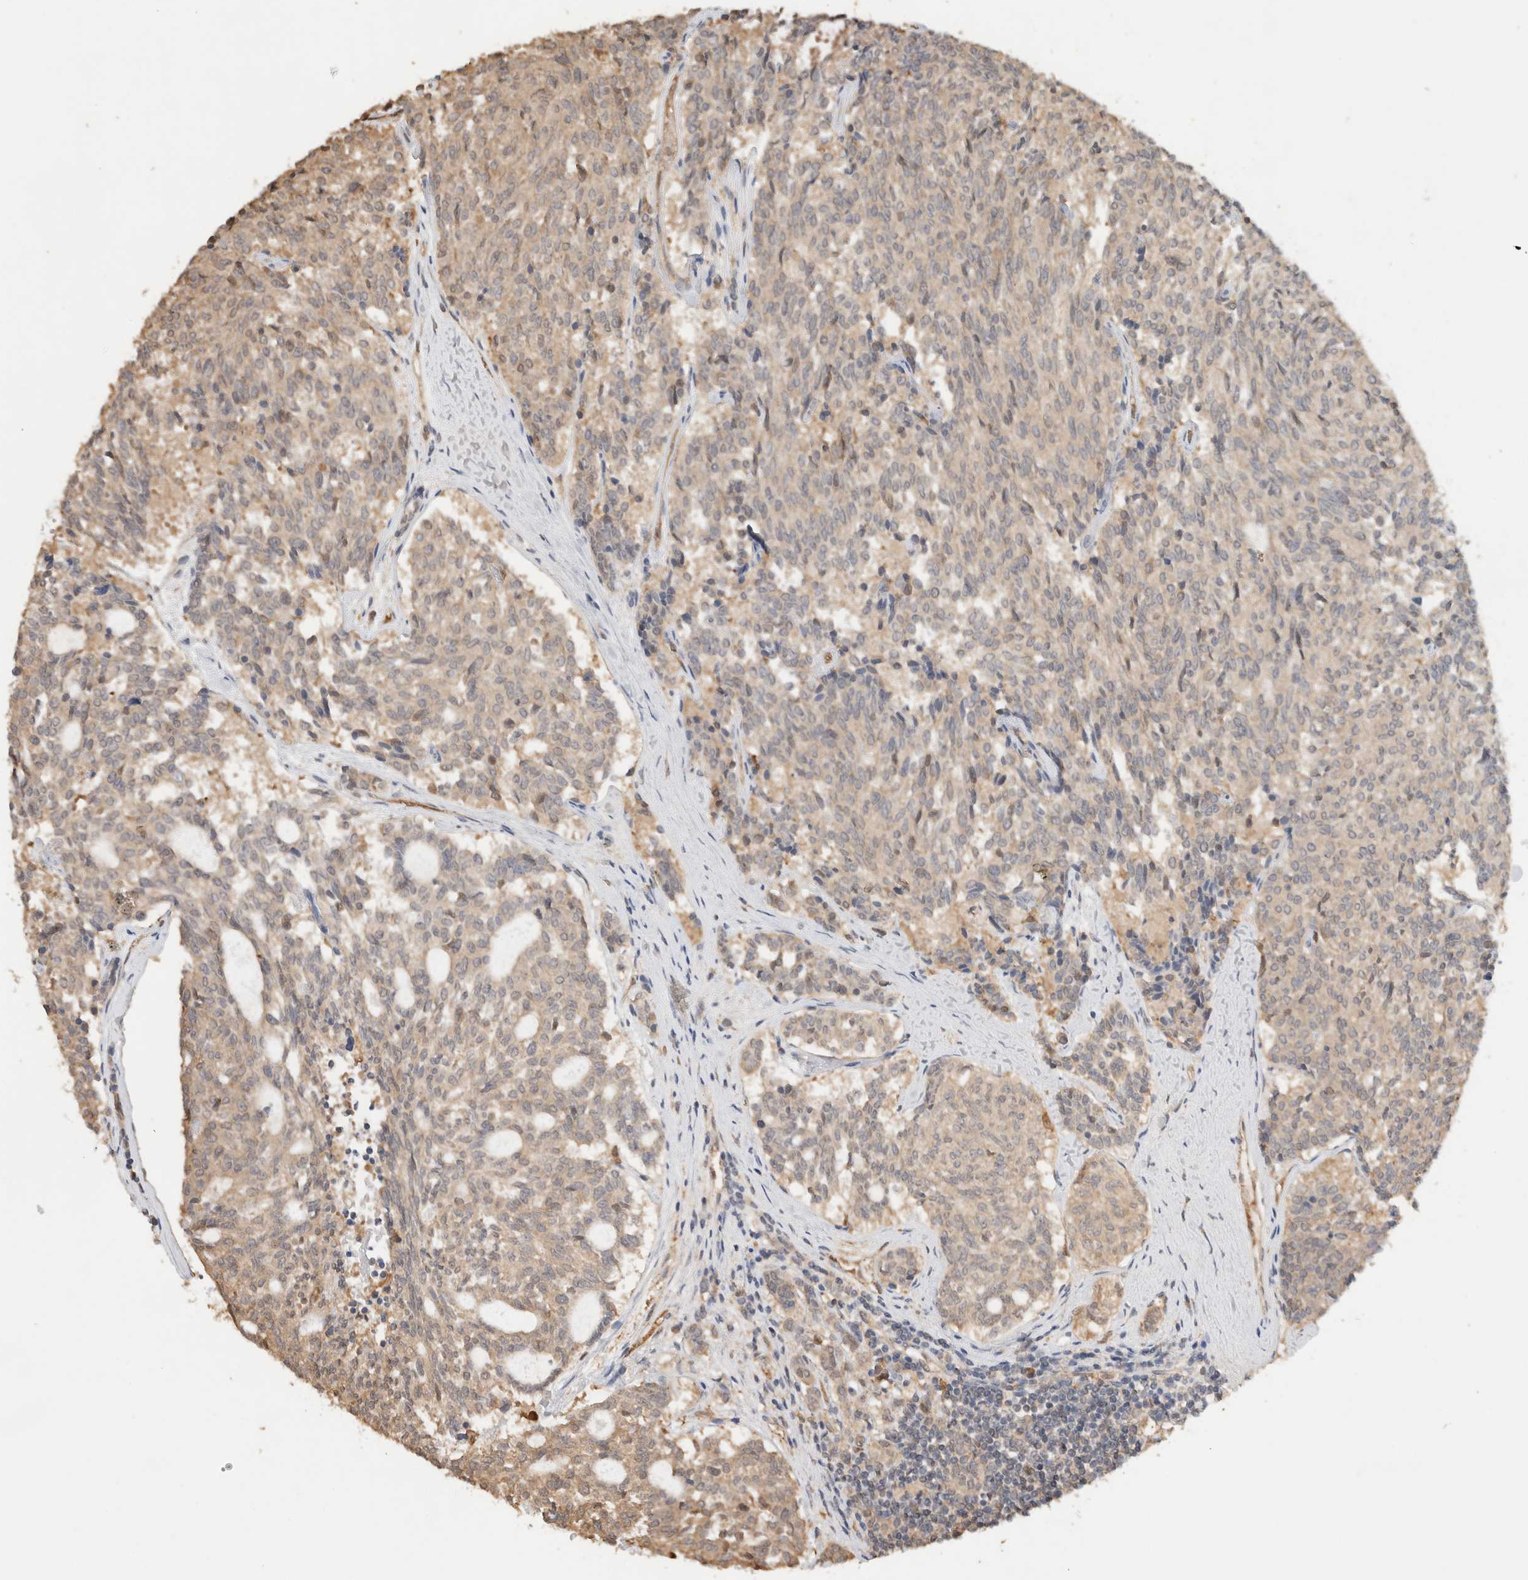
{"staining": {"intensity": "weak", "quantity": "25%-75%", "location": "cytoplasmic/membranous"}, "tissue": "carcinoid", "cell_type": "Tumor cells", "image_type": "cancer", "snomed": [{"axis": "morphology", "description": "Carcinoid, malignant, NOS"}, {"axis": "topography", "description": "Pancreas"}], "caption": "IHC (DAB) staining of carcinoid shows weak cytoplasmic/membranous protein expression in about 25%-75% of tumor cells.", "gene": "YWHAH", "patient": {"sex": "female", "age": 54}}